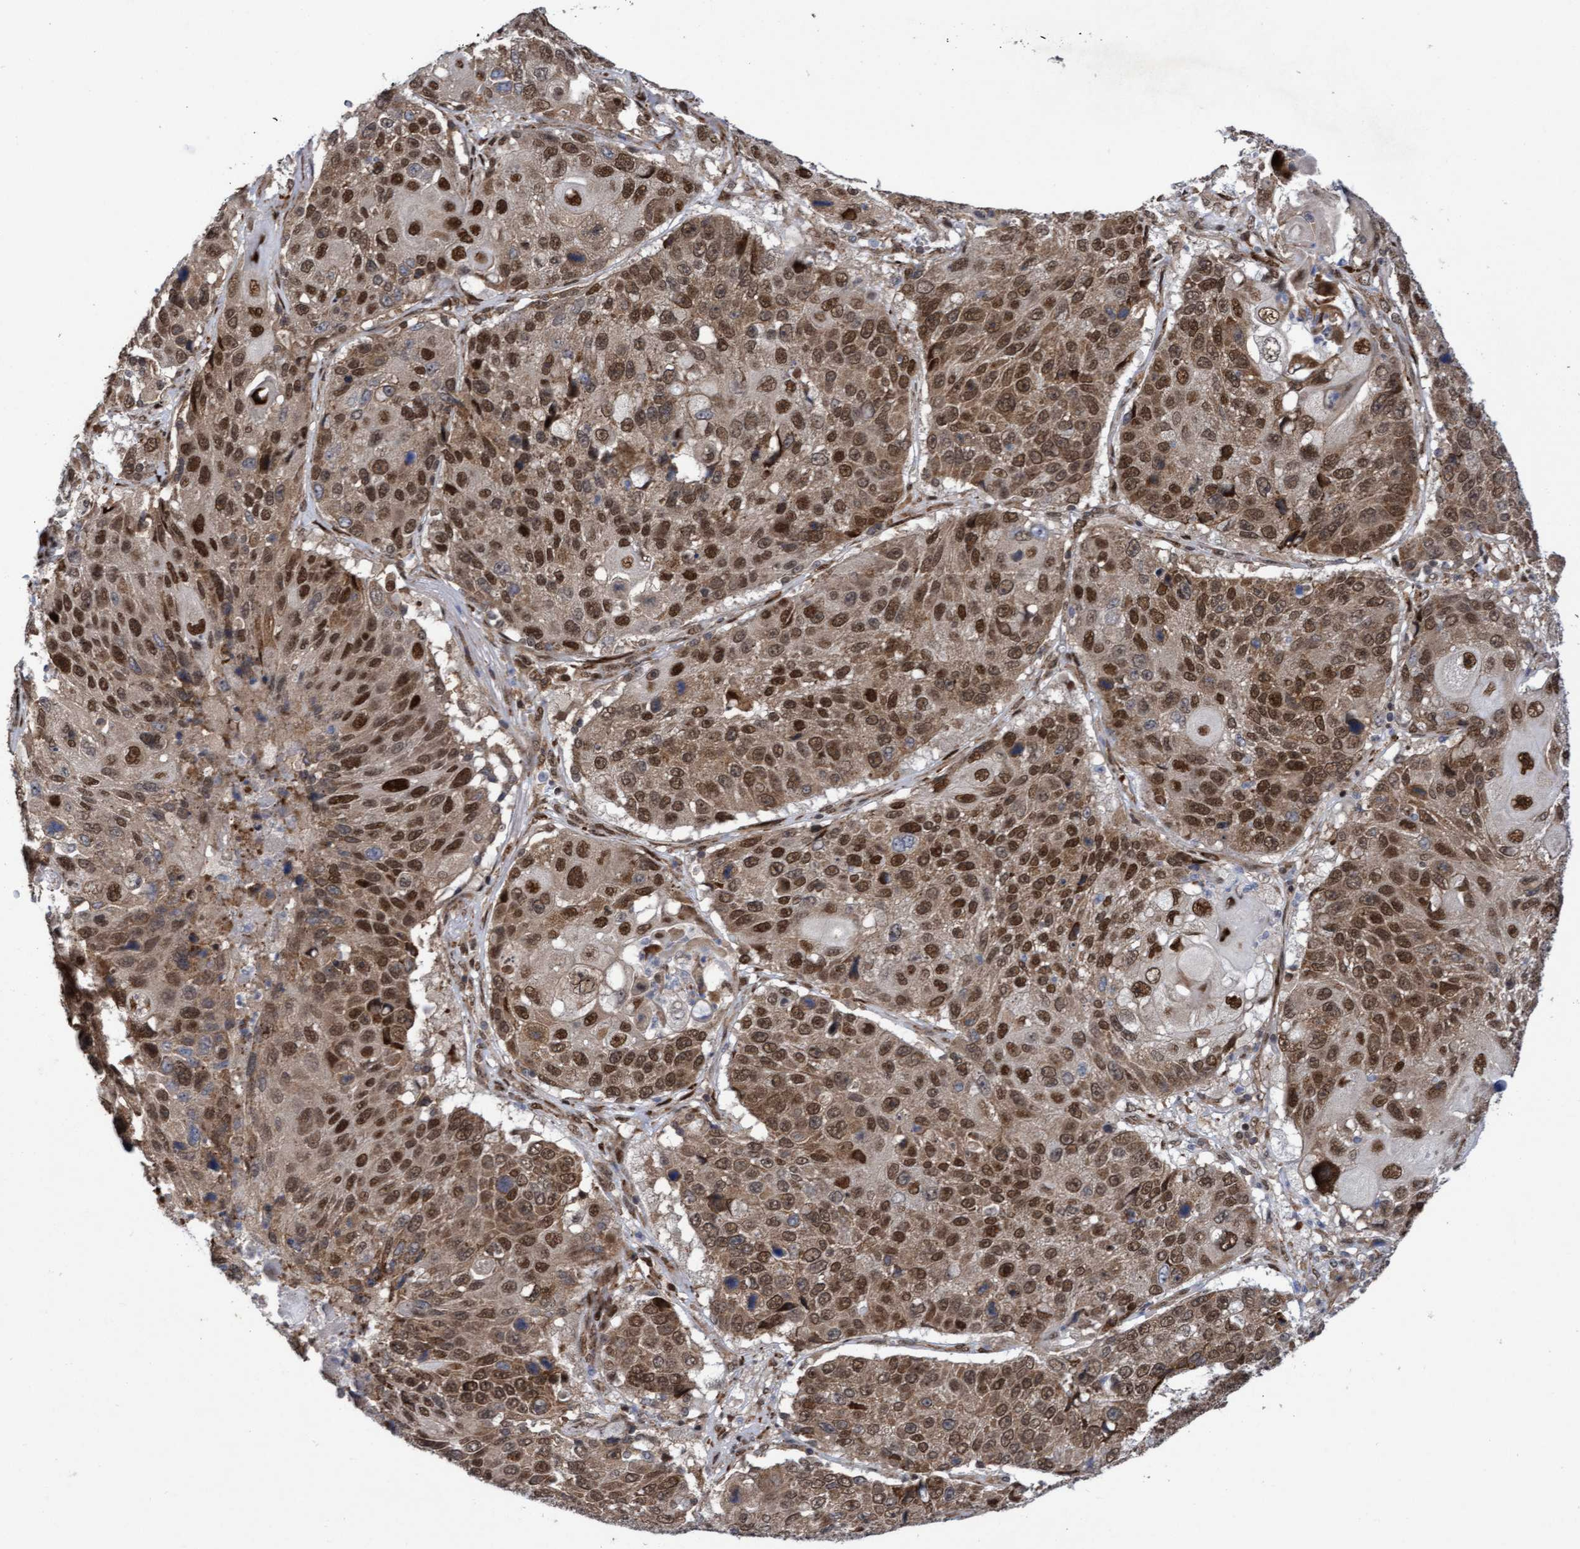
{"staining": {"intensity": "strong", "quantity": ">75%", "location": "cytoplasmic/membranous,nuclear"}, "tissue": "lung cancer", "cell_type": "Tumor cells", "image_type": "cancer", "snomed": [{"axis": "morphology", "description": "Squamous cell carcinoma, NOS"}, {"axis": "topography", "description": "Lung"}], "caption": "Immunohistochemical staining of human lung cancer reveals high levels of strong cytoplasmic/membranous and nuclear protein staining in approximately >75% of tumor cells.", "gene": "TANC2", "patient": {"sex": "male", "age": 61}}